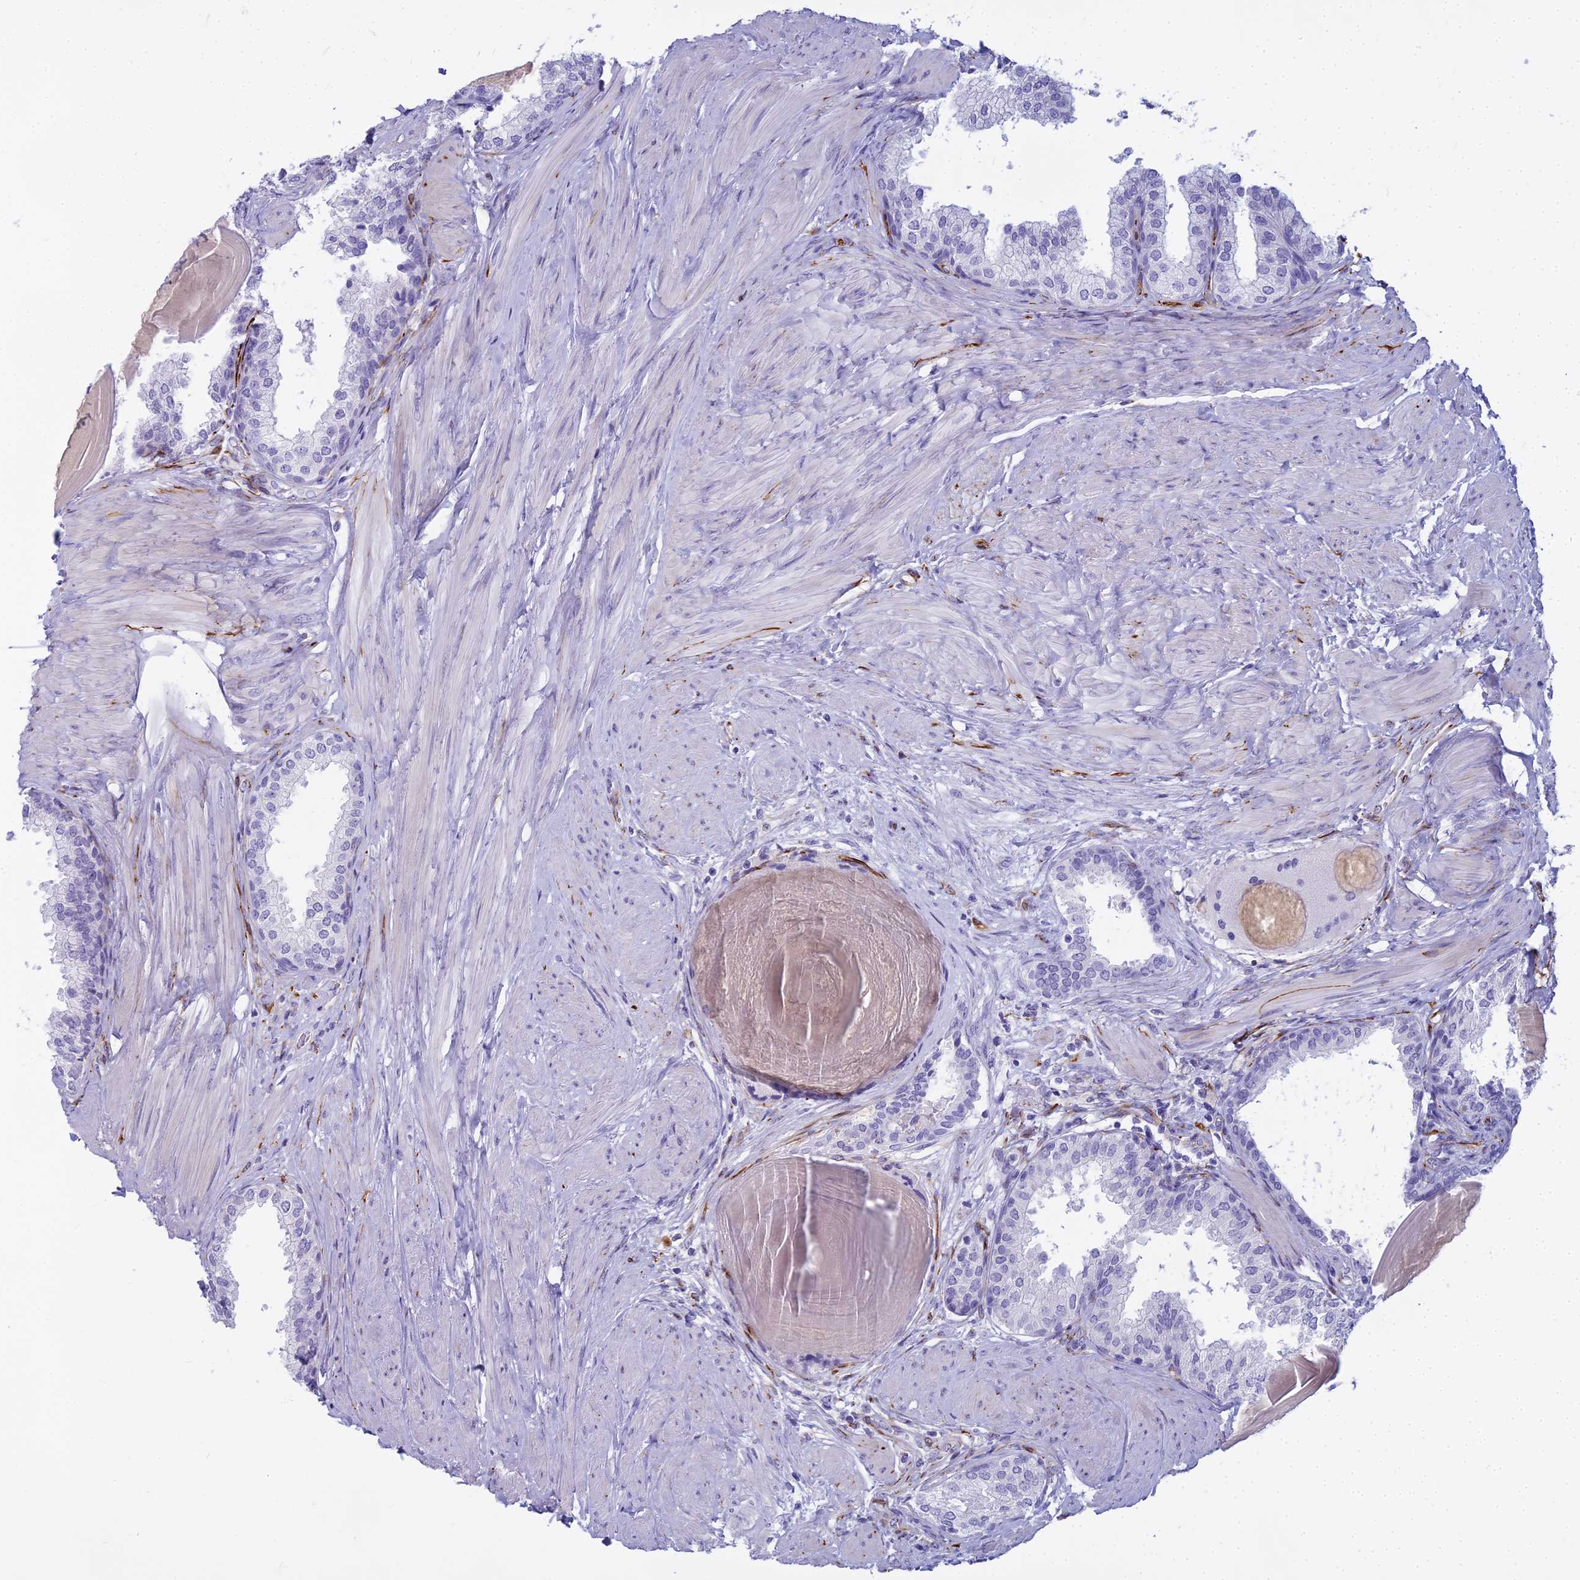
{"staining": {"intensity": "negative", "quantity": "none", "location": "none"}, "tissue": "prostate", "cell_type": "Glandular cells", "image_type": "normal", "snomed": [{"axis": "morphology", "description": "Normal tissue, NOS"}, {"axis": "topography", "description": "Prostate"}], "caption": "The image demonstrates no significant expression in glandular cells of prostate. (Immunohistochemistry (ihc), brightfield microscopy, high magnification).", "gene": "ENSG00000265118", "patient": {"sex": "male", "age": 48}}